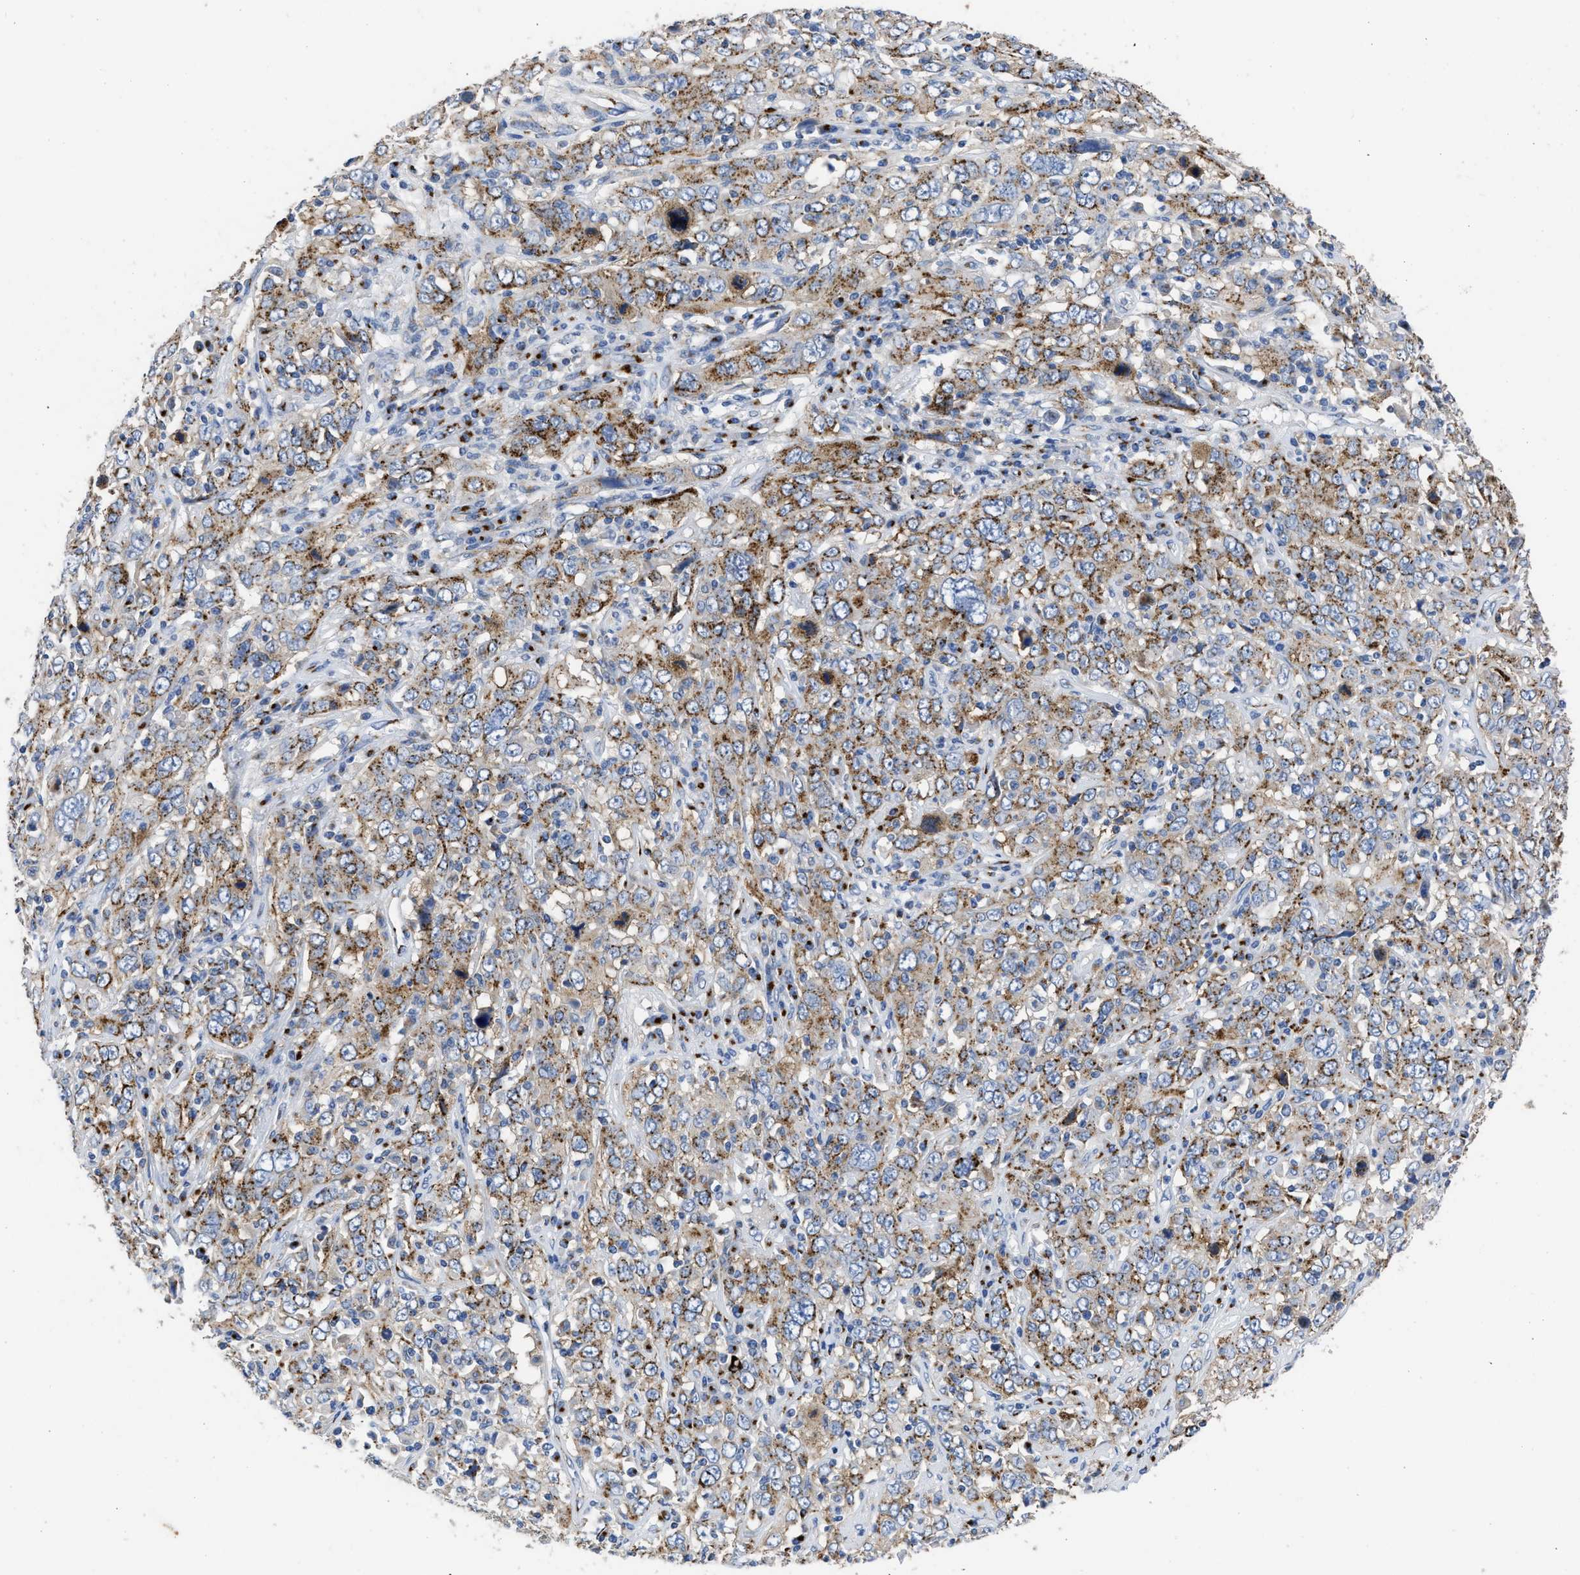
{"staining": {"intensity": "moderate", "quantity": ">75%", "location": "cytoplasmic/membranous"}, "tissue": "cervical cancer", "cell_type": "Tumor cells", "image_type": "cancer", "snomed": [{"axis": "morphology", "description": "Squamous cell carcinoma, NOS"}, {"axis": "topography", "description": "Cervix"}], "caption": "This image exhibits immunohistochemistry staining of cervical cancer (squamous cell carcinoma), with medium moderate cytoplasmic/membranous positivity in about >75% of tumor cells.", "gene": "TMEM87A", "patient": {"sex": "female", "age": 46}}